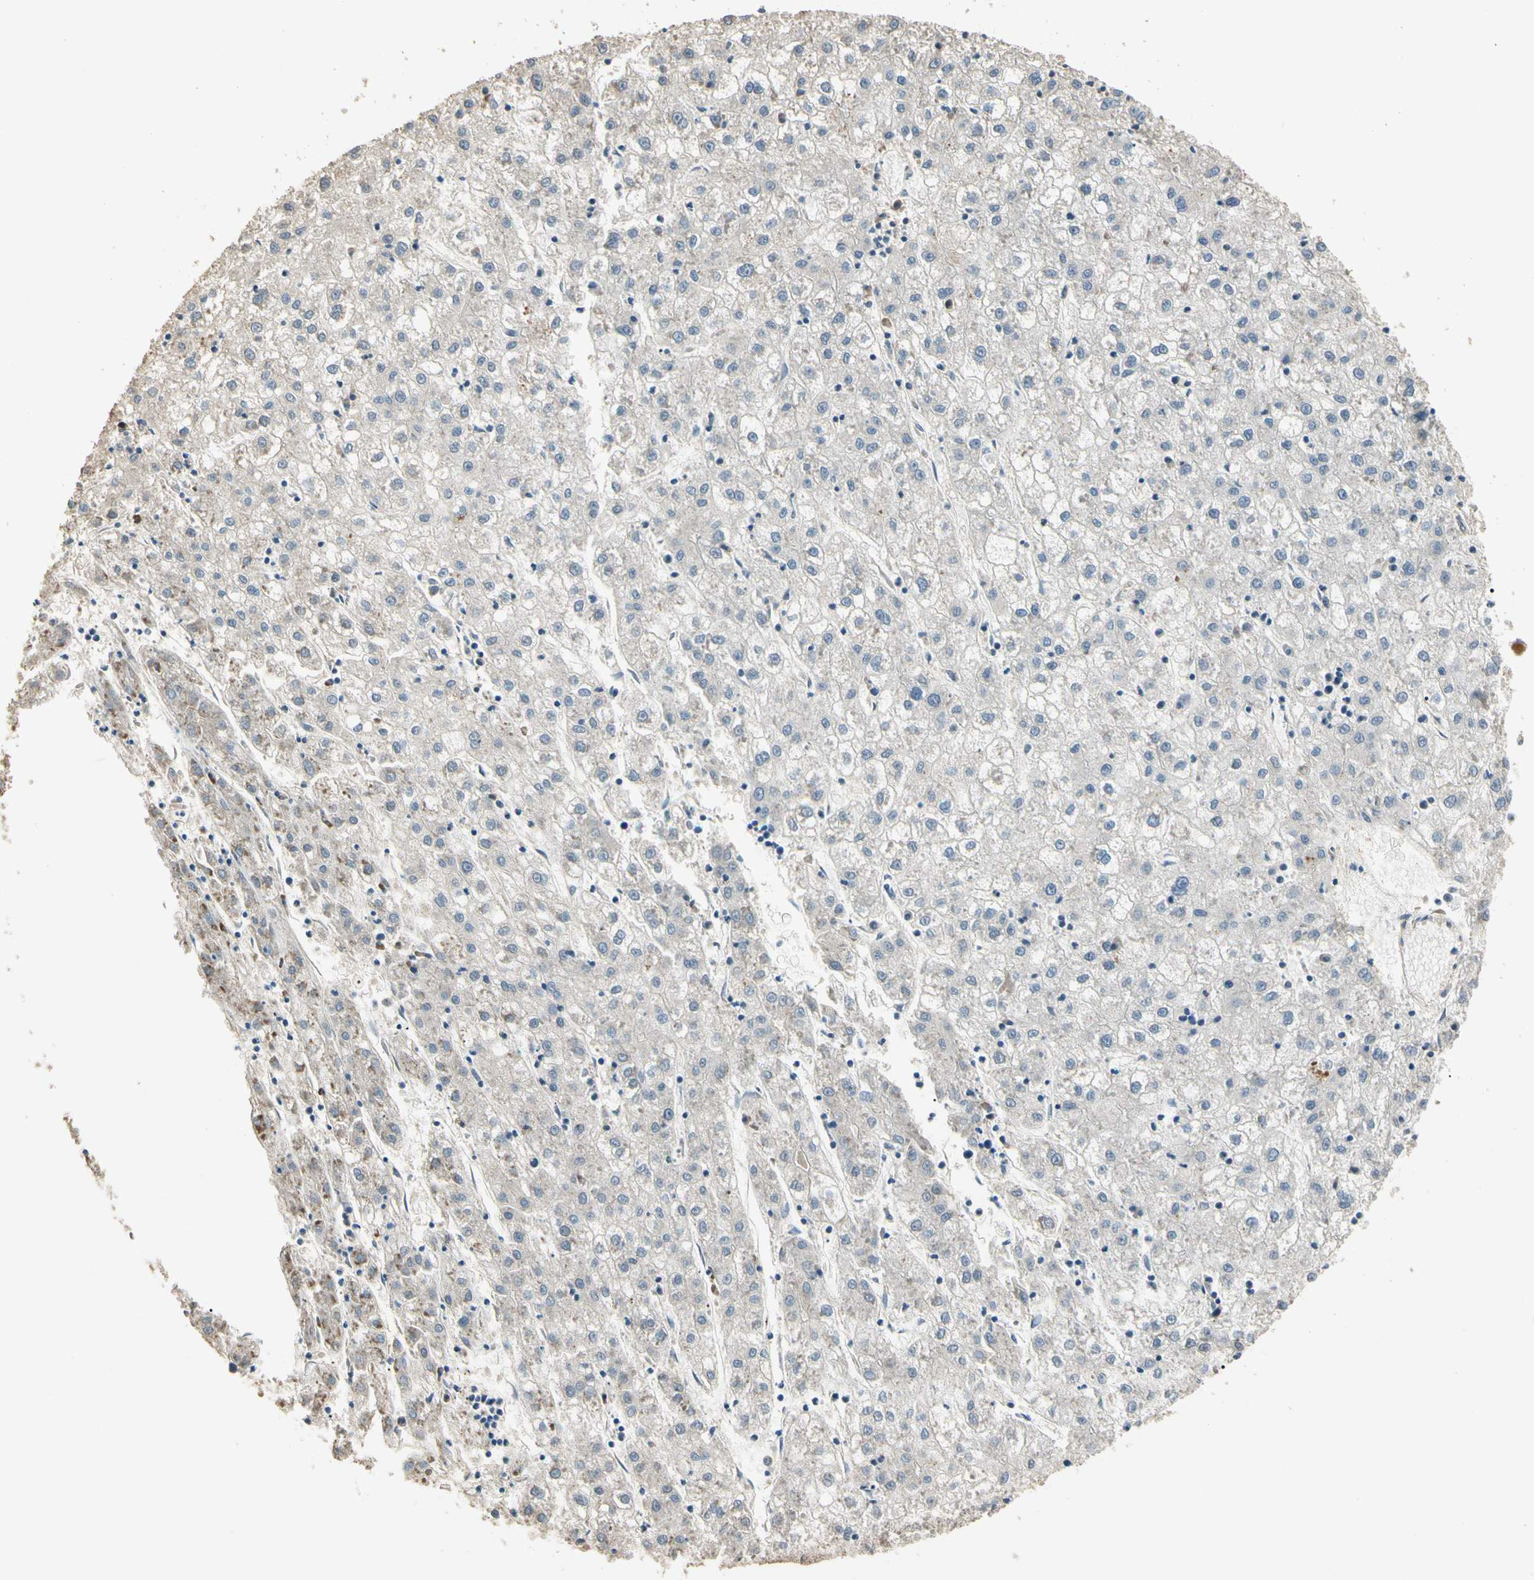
{"staining": {"intensity": "negative", "quantity": "none", "location": "none"}, "tissue": "liver cancer", "cell_type": "Tumor cells", "image_type": "cancer", "snomed": [{"axis": "morphology", "description": "Carcinoma, Hepatocellular, NOS"}, {"axis": "topography", "description": "Liver"}], "caption": "Tumor cells show no significant staining in hepatocellular carcinoma (liver).", "gene": "CDH6", "patient": {"sex": "male", "age": 72}}